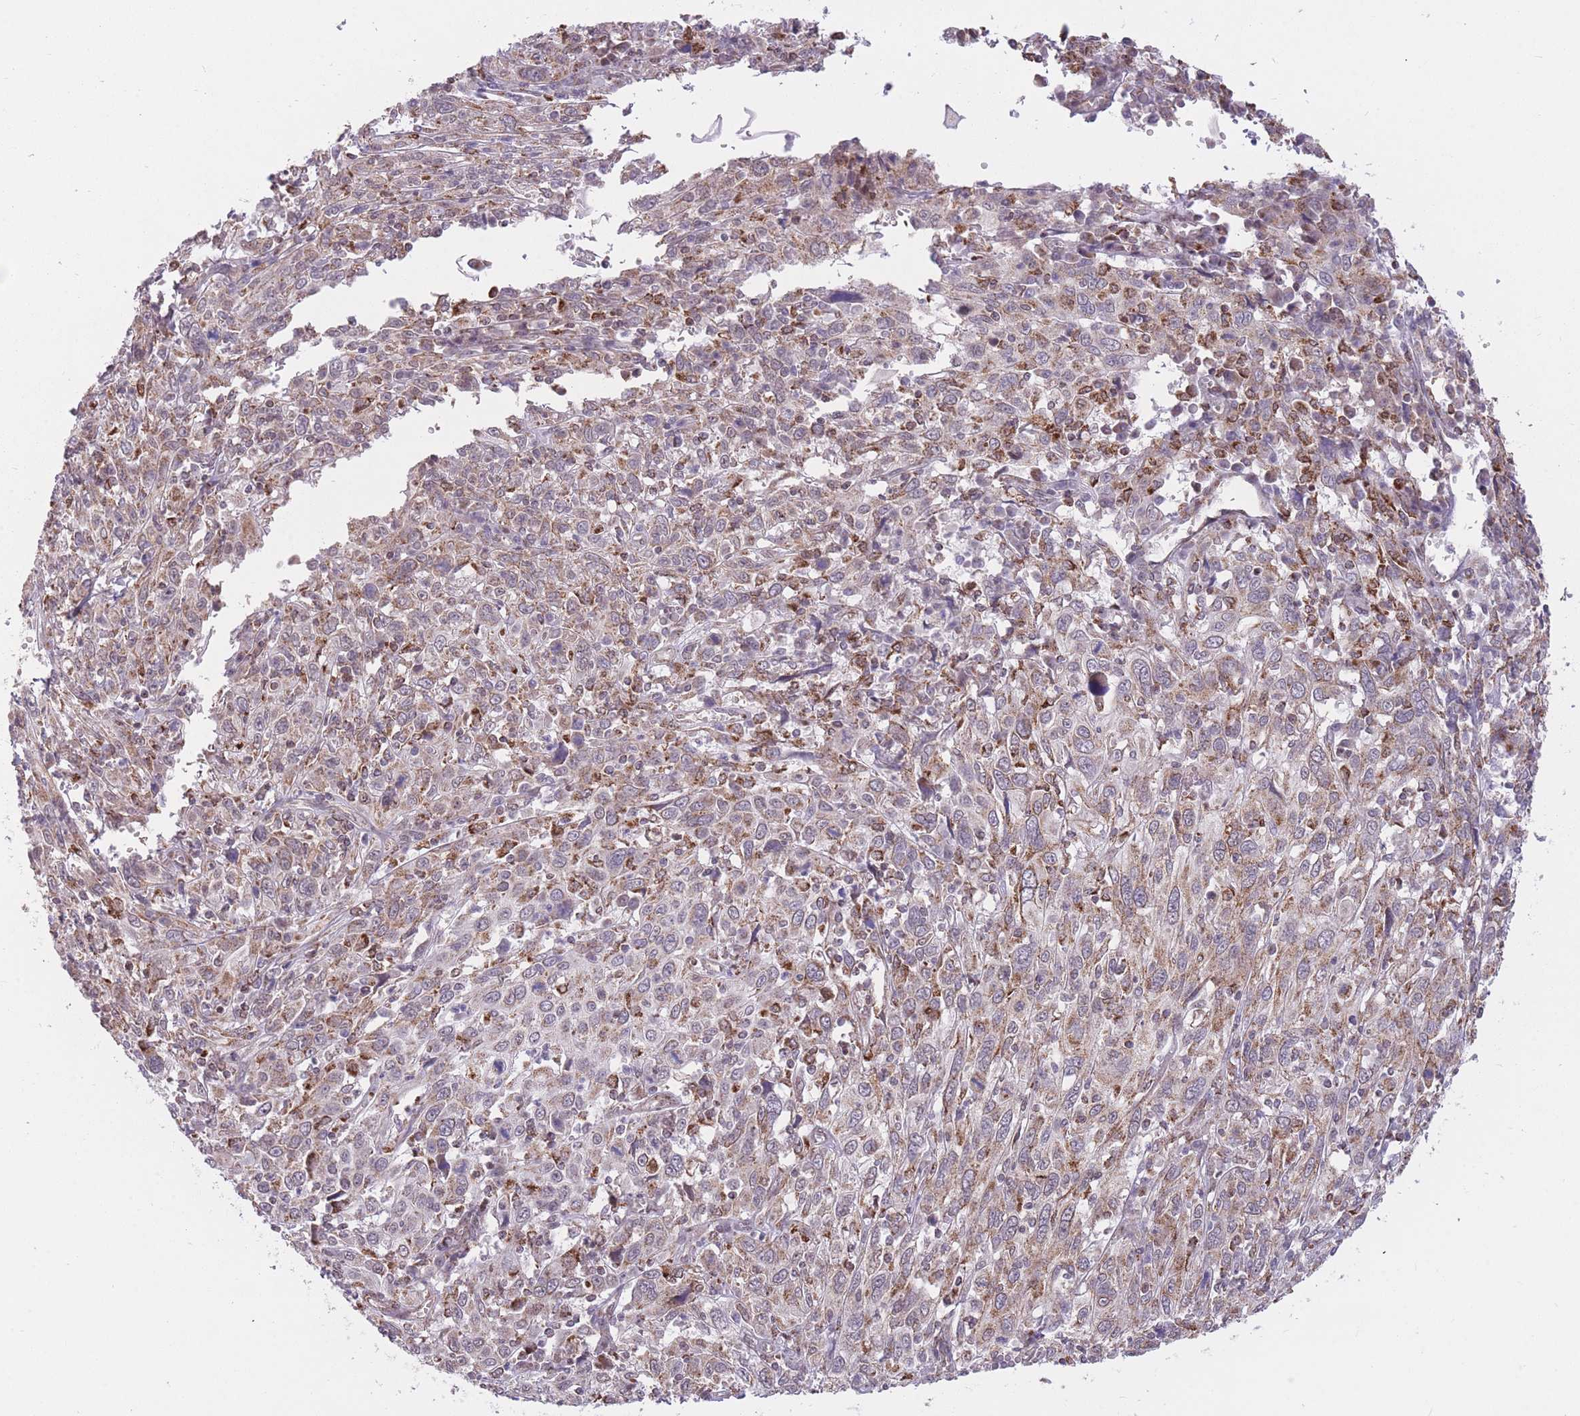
{"staining": {"intensity": "moderate", "quantity": "25%-75%", "location": "cytoplasmic/membranous"}, "tissue": "cervical cancer", "cell_type": "Tumor cells", "image_type": "cancer", "snomed": [{"axis": "morphology", "description": "Squamous cell carcinoma, NOS"}, {"axis": "topography", "description": "Cervix"}], "caption": "Cervical cancer was stained to show a protein in brown. There is medium levels of moderate cytoplasmic/membranous positivity in approximately 25%-75% of tumor cells. (IHC, brightfield microscopy, high magnification).", "gene": "DPYSL4", "patient": {"sex": "female", "age": 46}}